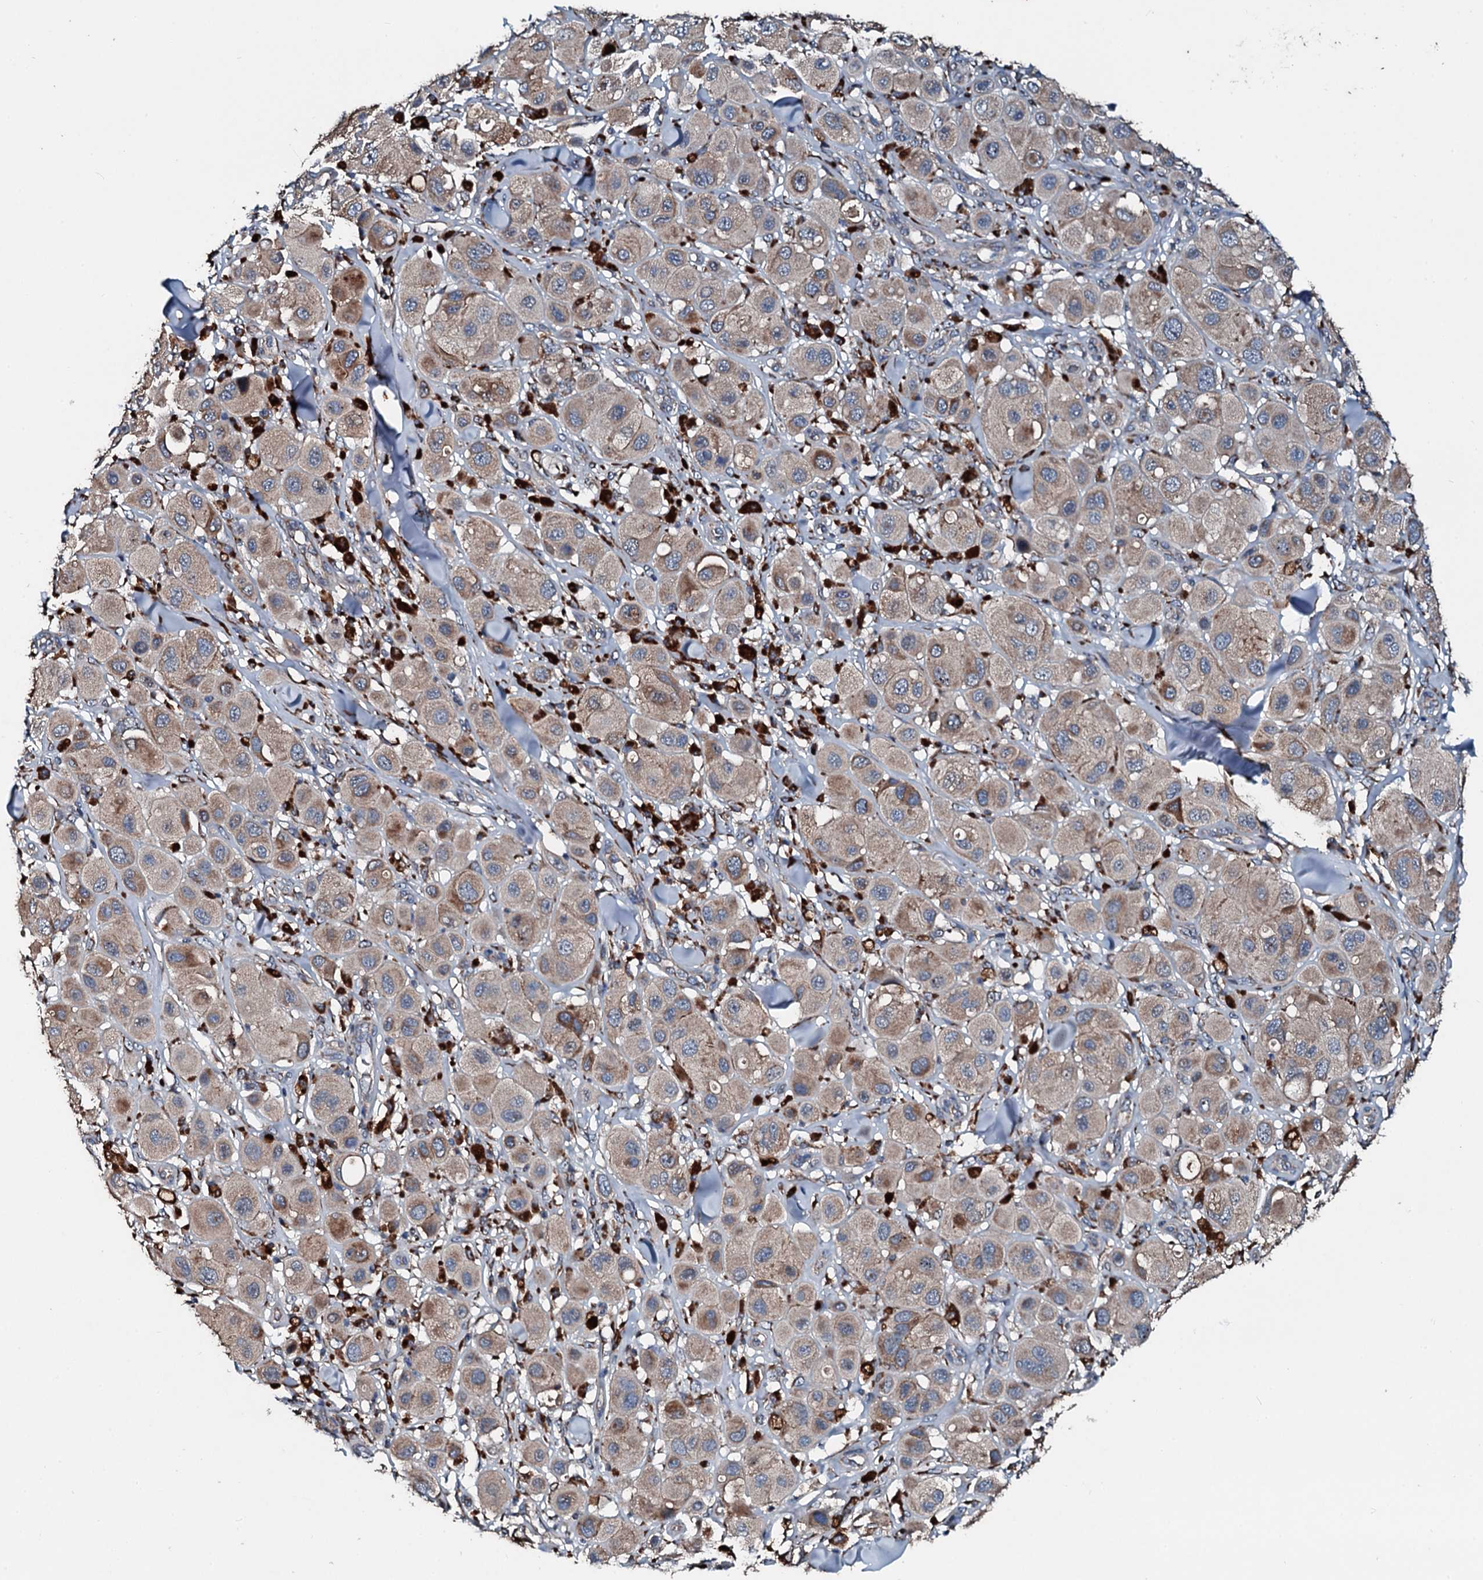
{"staining": {"intensity": "weak", "quantity": ">75%", "location": "cytoplasmic/membranous"}, "tissue": "melanoma", "cell_type": "Tumor cells", "image_type": "cancer", "snomed": [{"axis": "morphology", "description": "Malignant melanoma, Metastatic site"}, {"axis": "topography", "description": "Skin"}], "caption": "IHC (DAB (3,3'-diaminobenzidine)) staining of malignant melanoma (metastatic site) shows weak cytoplasmic/membranous protein expression in about >75% of tumor cells. (IHC, brightfield microscopy, high magnification).", "gene": "ACSS3", "patient": {"sex": "male", "age": 41}}